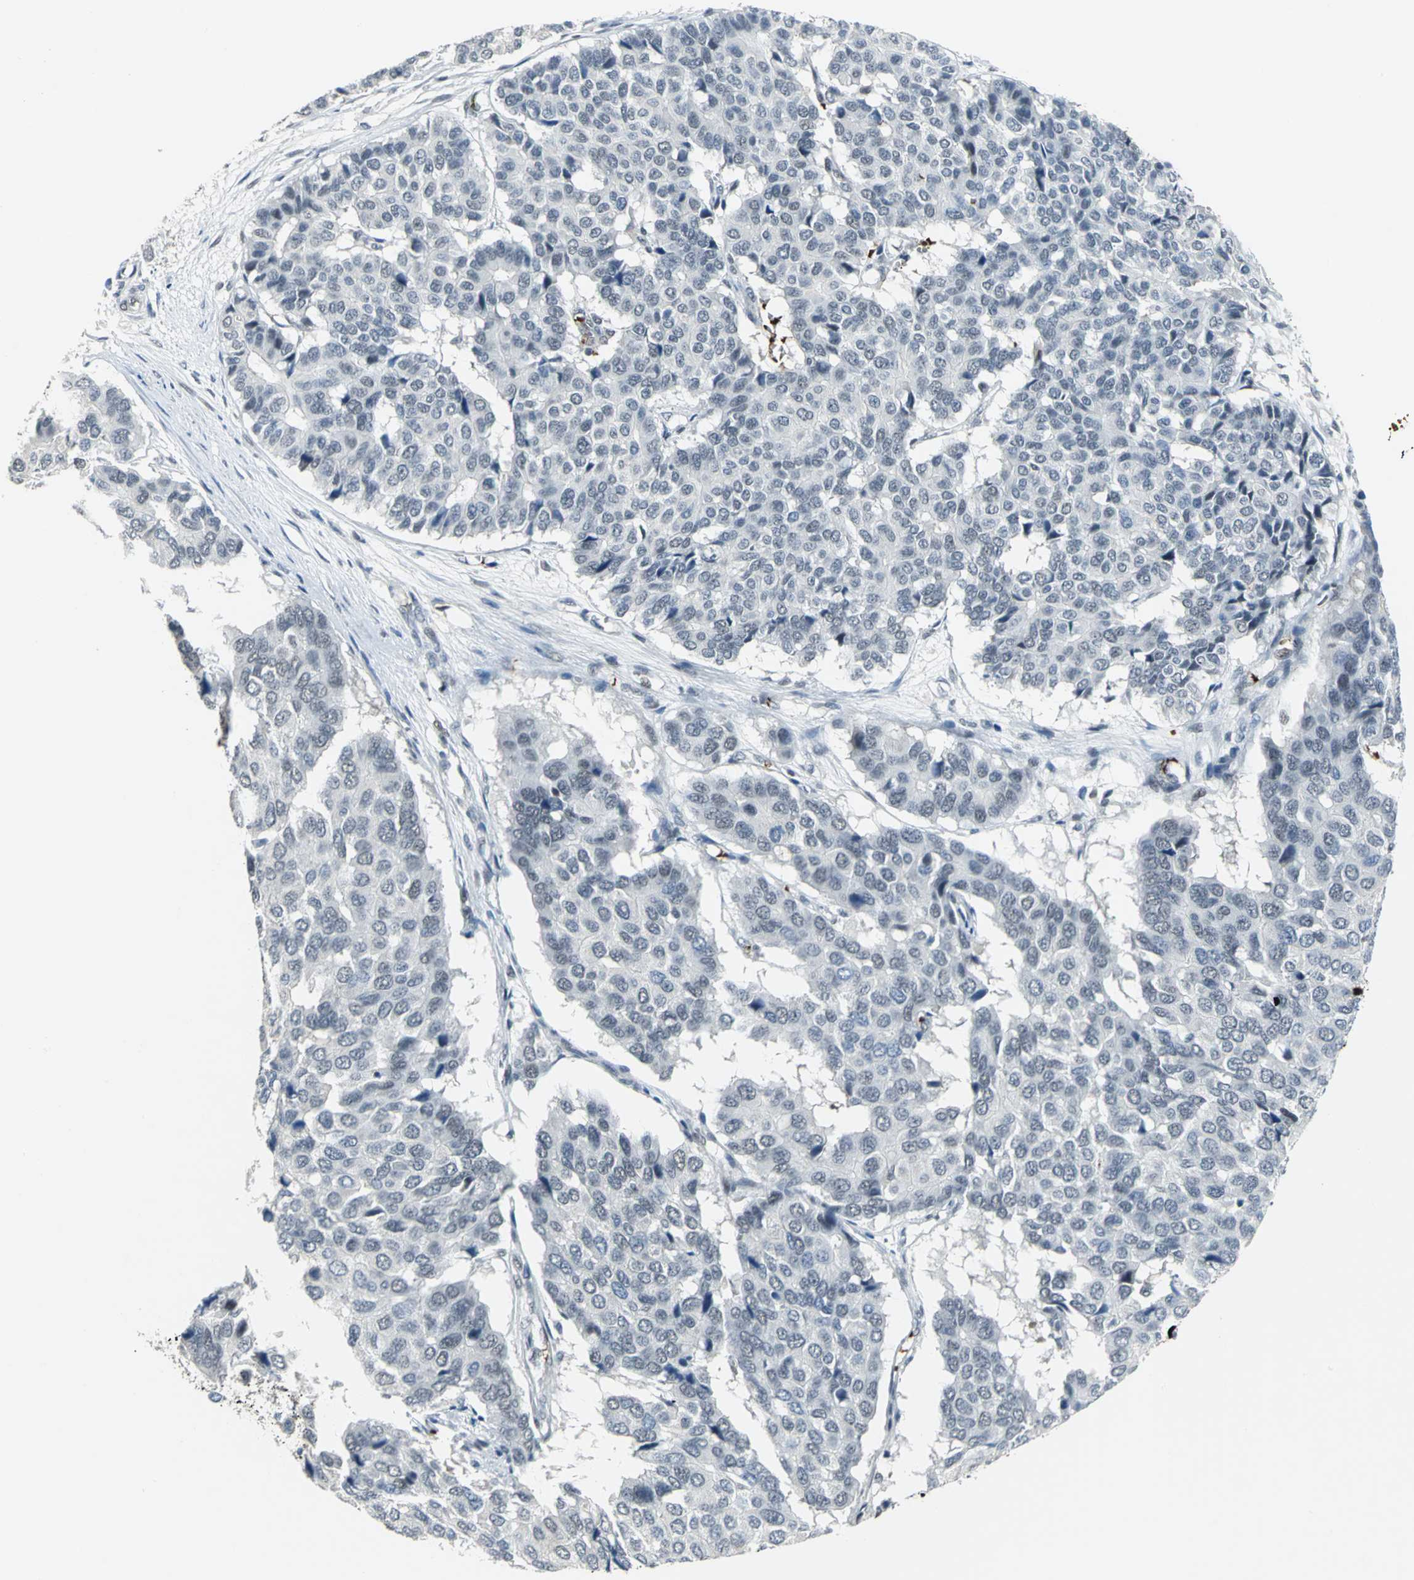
{"staining": {"intensity": "weak", "quantity": "<25%", "location": "nuclear"}, "tissue": "pancreatic cancer", "cell_type": "Tumor cells", "image_type": "cancer", "snomed": [{"axis": "morphology", "description": "Adenocarcinoma, NOS"}, {"axis": "topography", "description": "Pancreas"}], "caption": "This is an immunohistochemistry (IHC) micrograph of human adenocarcinoma (pancreatic). There is no positivity in tumor cells.", "gene": "GLI3", "patient": {"sex": "male", "age": 50}}